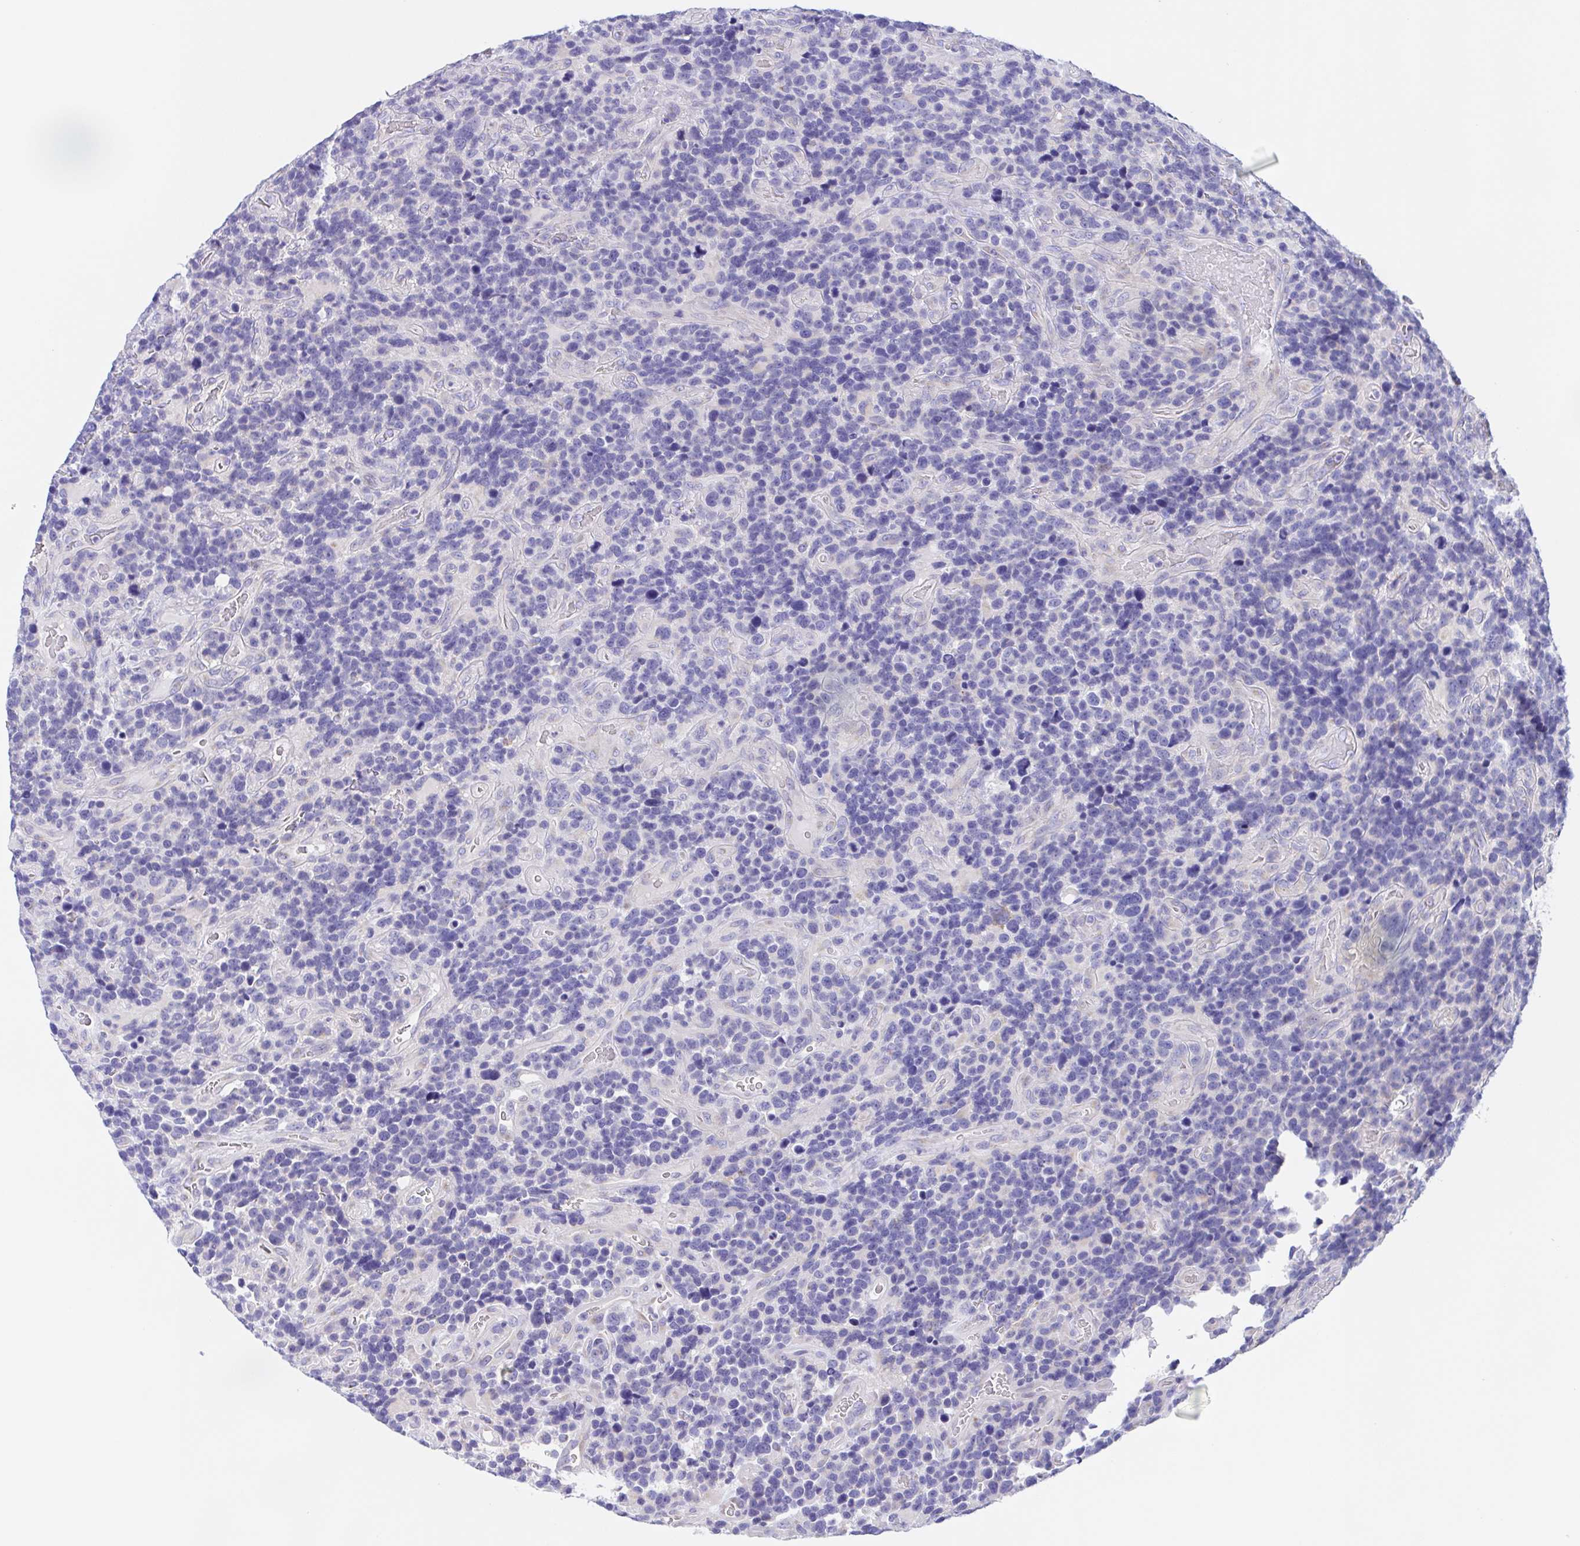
{"staining": {"intensity": "negative", "quantity": "none", "location": "none"}, "tissue": "glioma", "cell_type": "Tumor cells", "image_type": "cancer", "snomed": [{"axis": "morphology", "description": "Glioma, malignant, High grade"}, {"axis": "topography", "description": "Brain"}], "caption": "IHC image of human glioma stained for a protein (brown), which displays no staining in tumor cells. (DAB immunohistochemistry with hematoxylin counter stain).", "gene": "SCG3", "patient": {"sex": "male", "age": 33}}